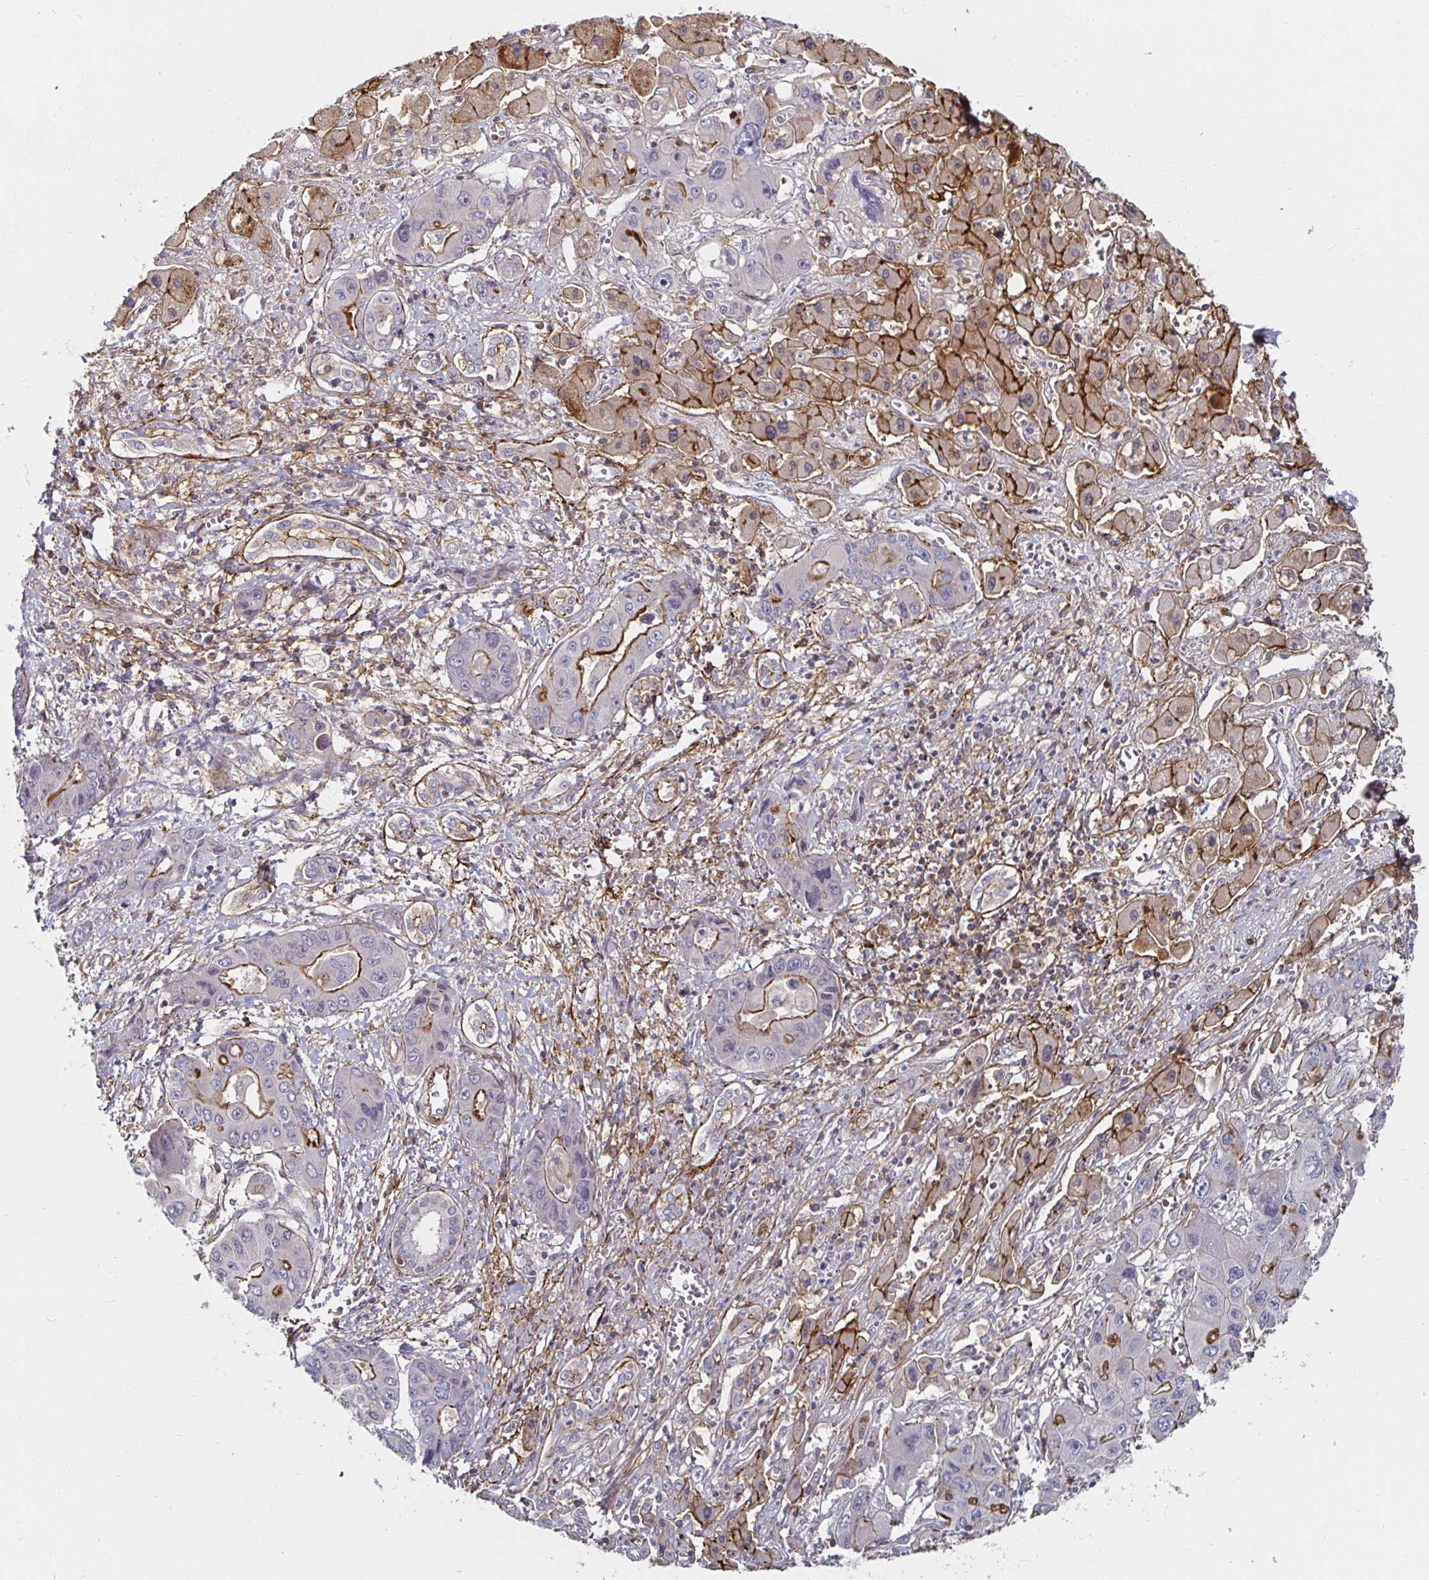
{"staining": {"intensity": "moderate", "quantity": "25%-75%", "location": "cytoplasmic/membranous"}, "tissue": "liver cancer", "cell_type": "Tumor cells", "image_type": "cancer", "snomed": [{"axis": "morphology", "description": "Cholangiocarcinoma"}, {"axis": "topography", "description": "Liver"}], "caption": "IHC photomicrograph of liver cholangiocarcinoma stained for a protein (brown), which displays medium levels of moderate cytoplasmic/membranous positivity in about 25%-75% of tumor cells.", "gene": "GJA4", "patient": {"sex": "male", "age": 67}}